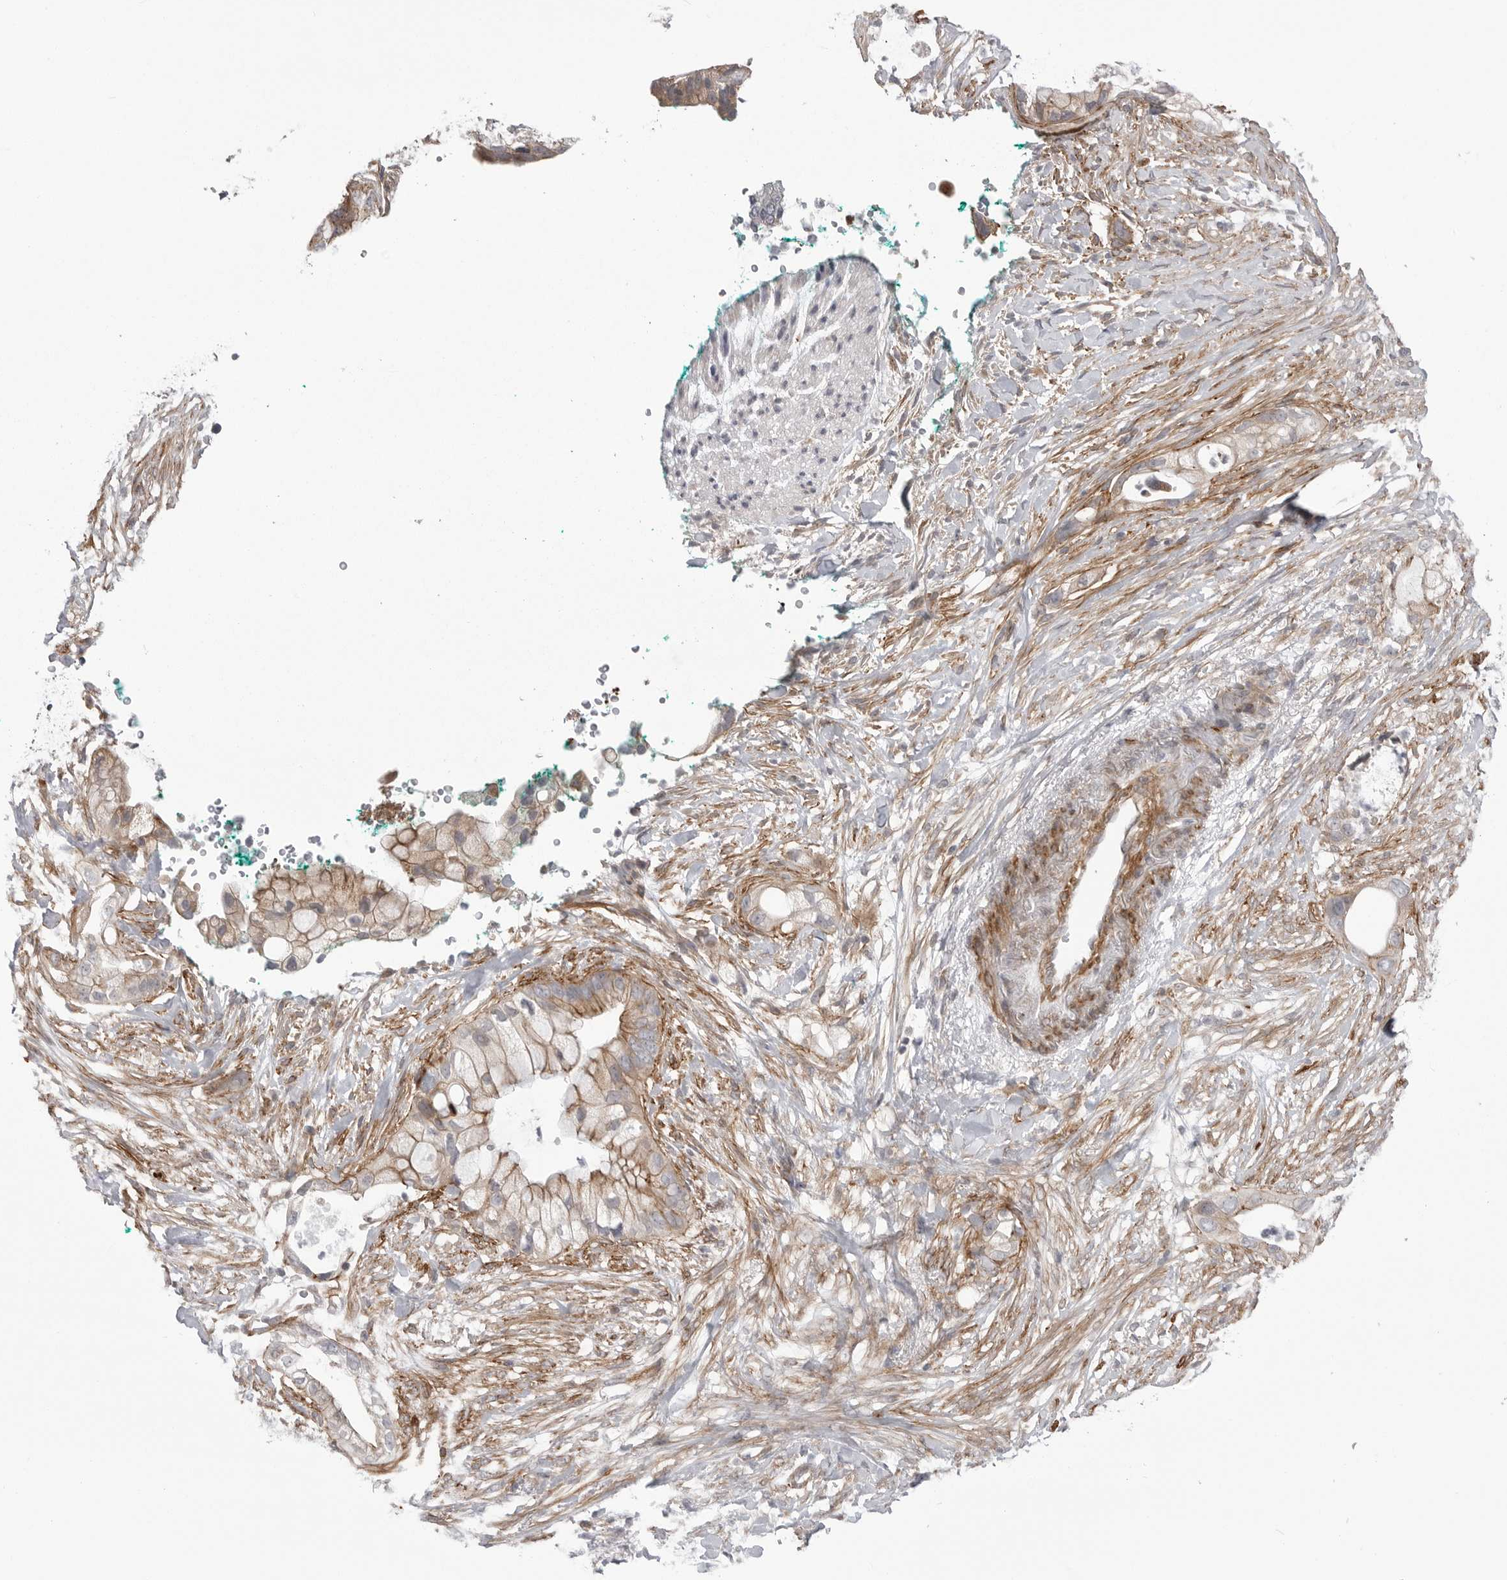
{"staining": {"intensity": "weak", "quantity": ">75%", "location": "cytoplasmic/membranous"}, "tissue": "pancreatic cancer", "cell_type": "Tumor cells", "image_type": "cancer", "snomed": [{"axis": "morphology", "description": "Adenocarcinoma, NOS"}, {"axis": "topography", "description": "Pancreas"}], "caption": "Immunohistochemical staining of adenocarcinoma (pancreatic) displays low levels of weak cytoplasmic/membranous protein positivity in approximately >75% of tumor cells.", "gene": "SCP2", "patient": {"sex": "male", "age": 53}}